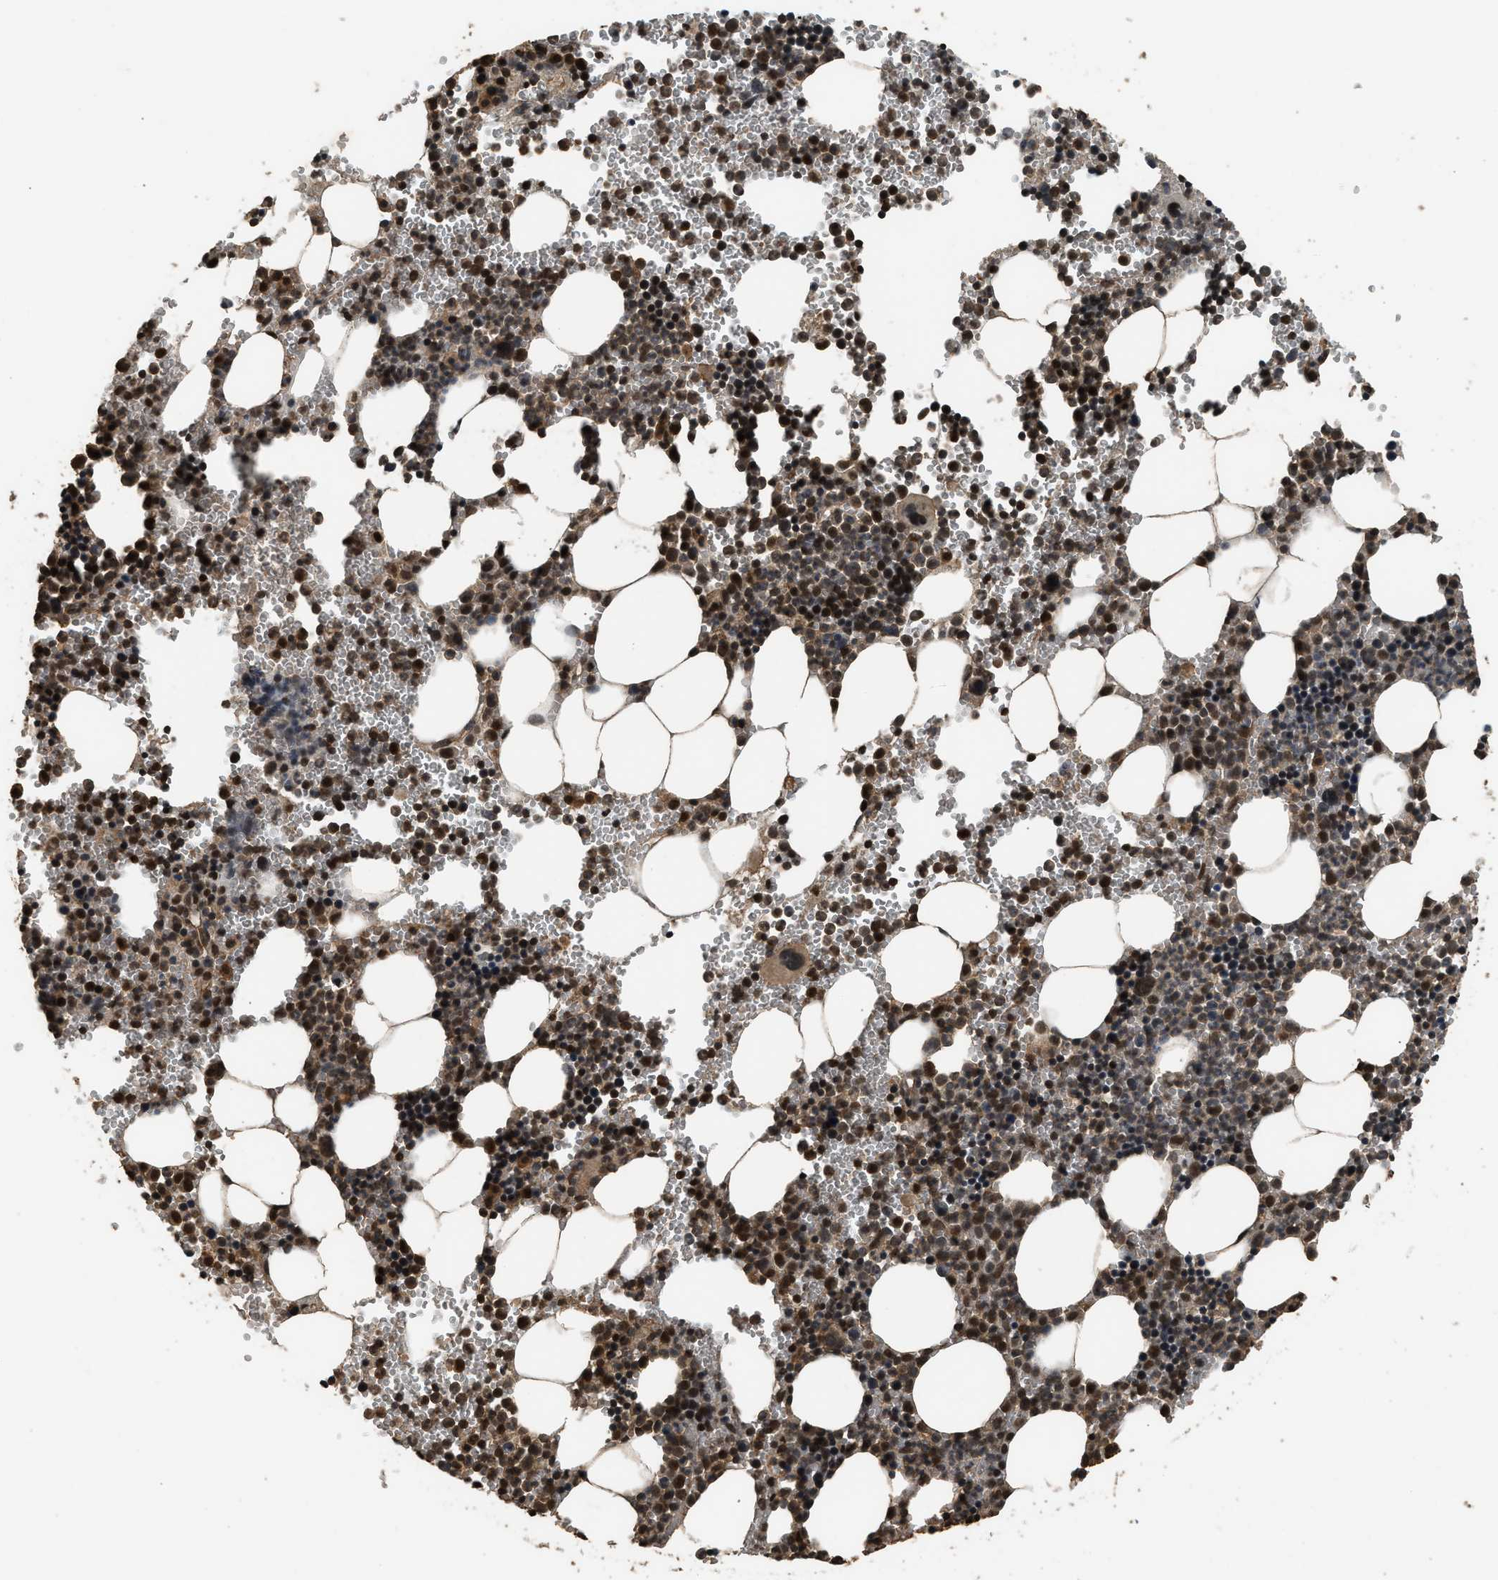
{"staining": {"intensity": "strong", "quantity": ">75%", "location": "nuclear"}, "tissue": "bone marrow", "cell_type": "Hematopoietic cells", "image_type": "normal", "snomed": [{"axis": "morphology", "description": "Normal tissue, NOS"}, {"axis": "morphology", "description": "Inflammation, NOS"}, {"axis": "topography", "description": "Bone marrow"}], "caption": "DAB immunohistochemical staining of unremarkable human bone marrow displays strong nuclear protein expression in about >75% of hematopoietic cells. The protein of interest is stained brown, and the nuclei are stained in blue (DAB (3,3'-diaminobenzidine) IHC with brightfield microscopy, high magnification).", "gene": "MYBL2", "patient": {"sex": "male", "age": 22}}